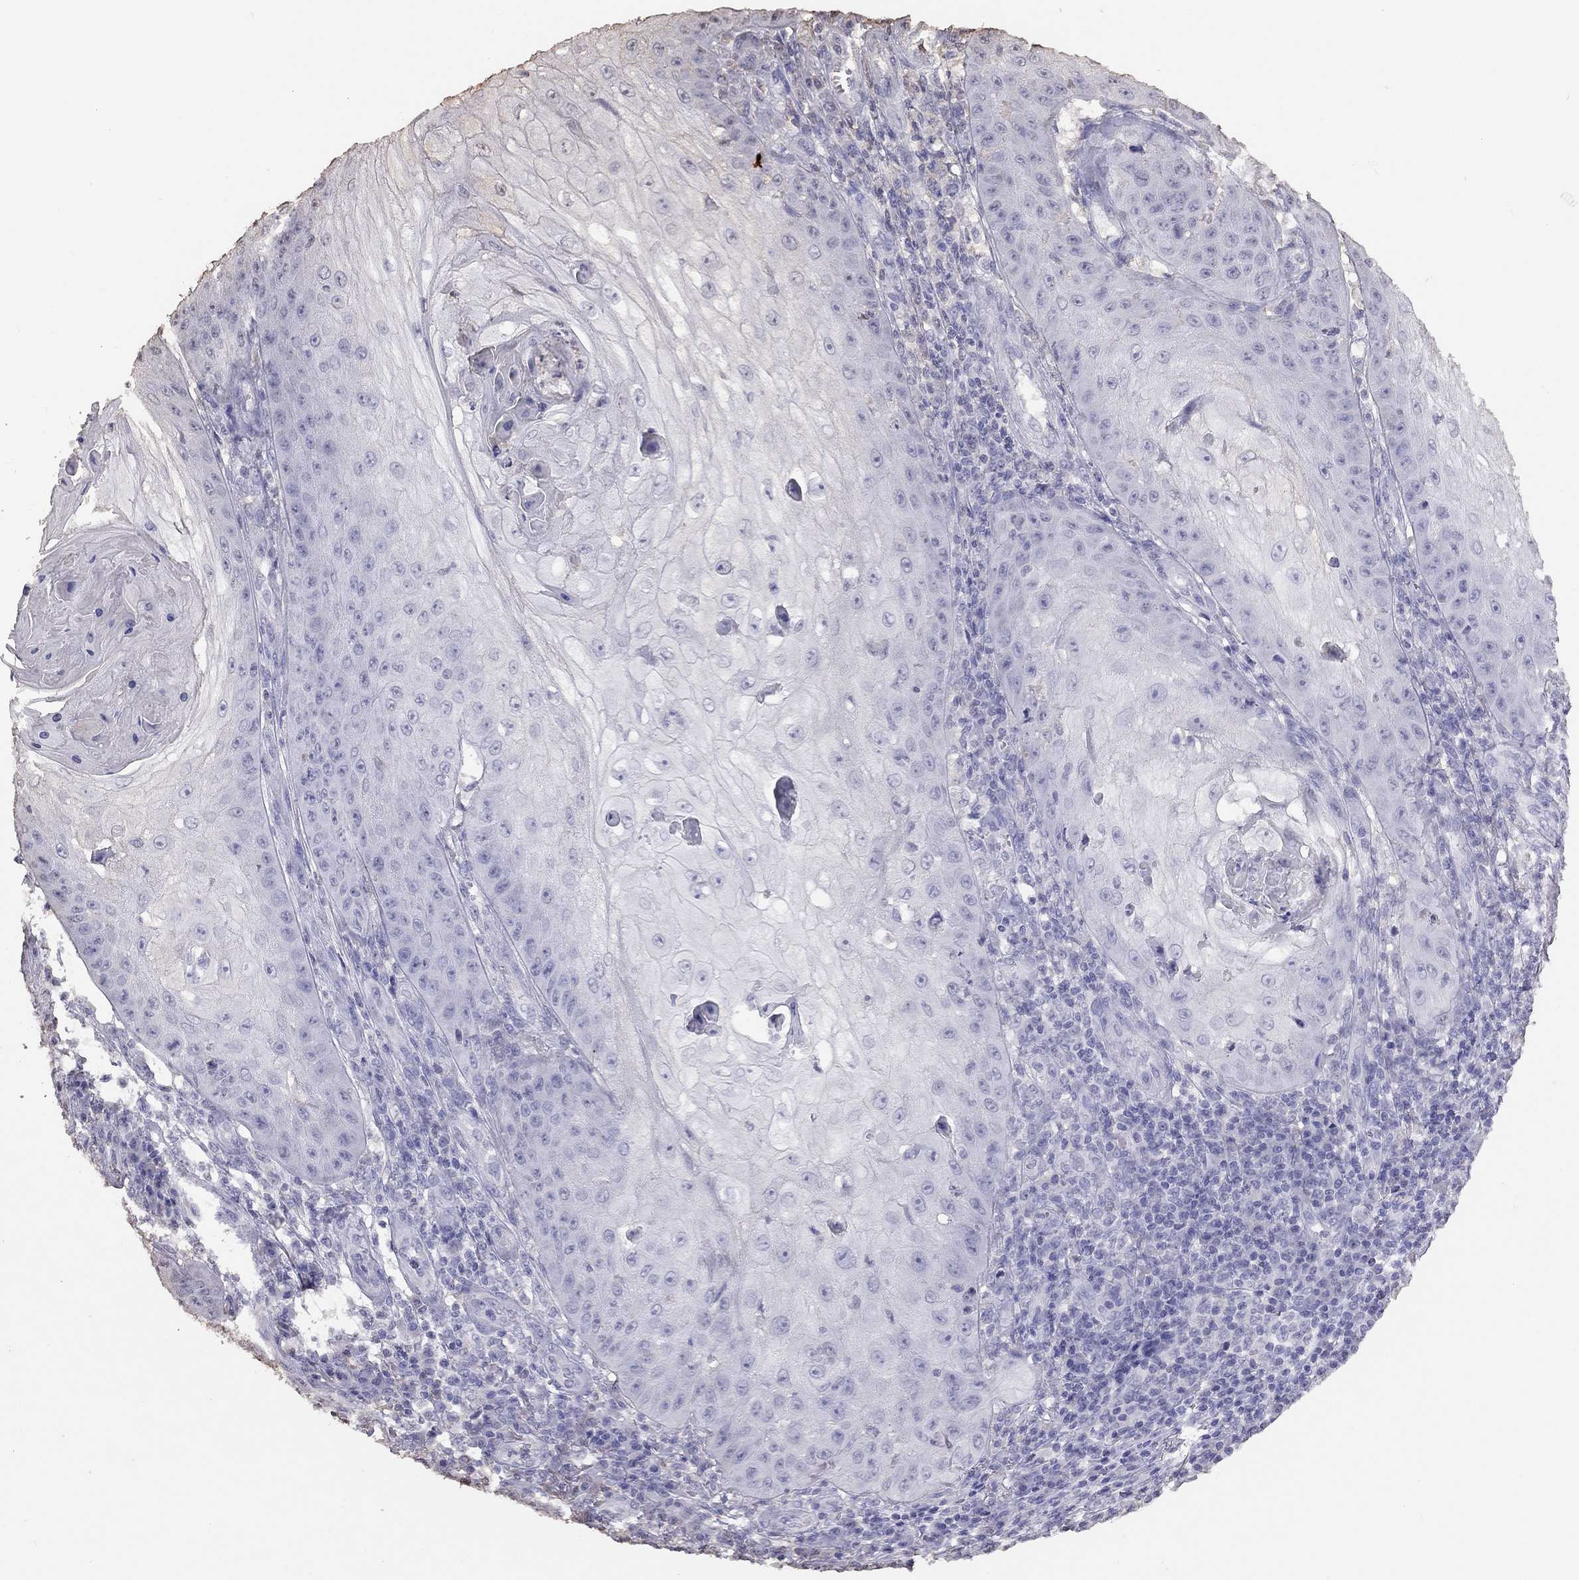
{"staining": {"intensity": "negative", "quantity": "none", "location": "none"}, "tissue": "skin cancer", "cell_type": "Tumor cells", "image_type": "cancer", "snomed": [{"axis": "morphology", "description": "Squamous cell carcinoma, NOS"}, {"axis": "topography", "description": "Skin"}], "caption": "An image of skin cancer (squamous cell carcinoma) stained for a protein shows no brown staining in tumor cells.", "gene": "SUN3", "patient": {"sex": "male", "age": 70}}